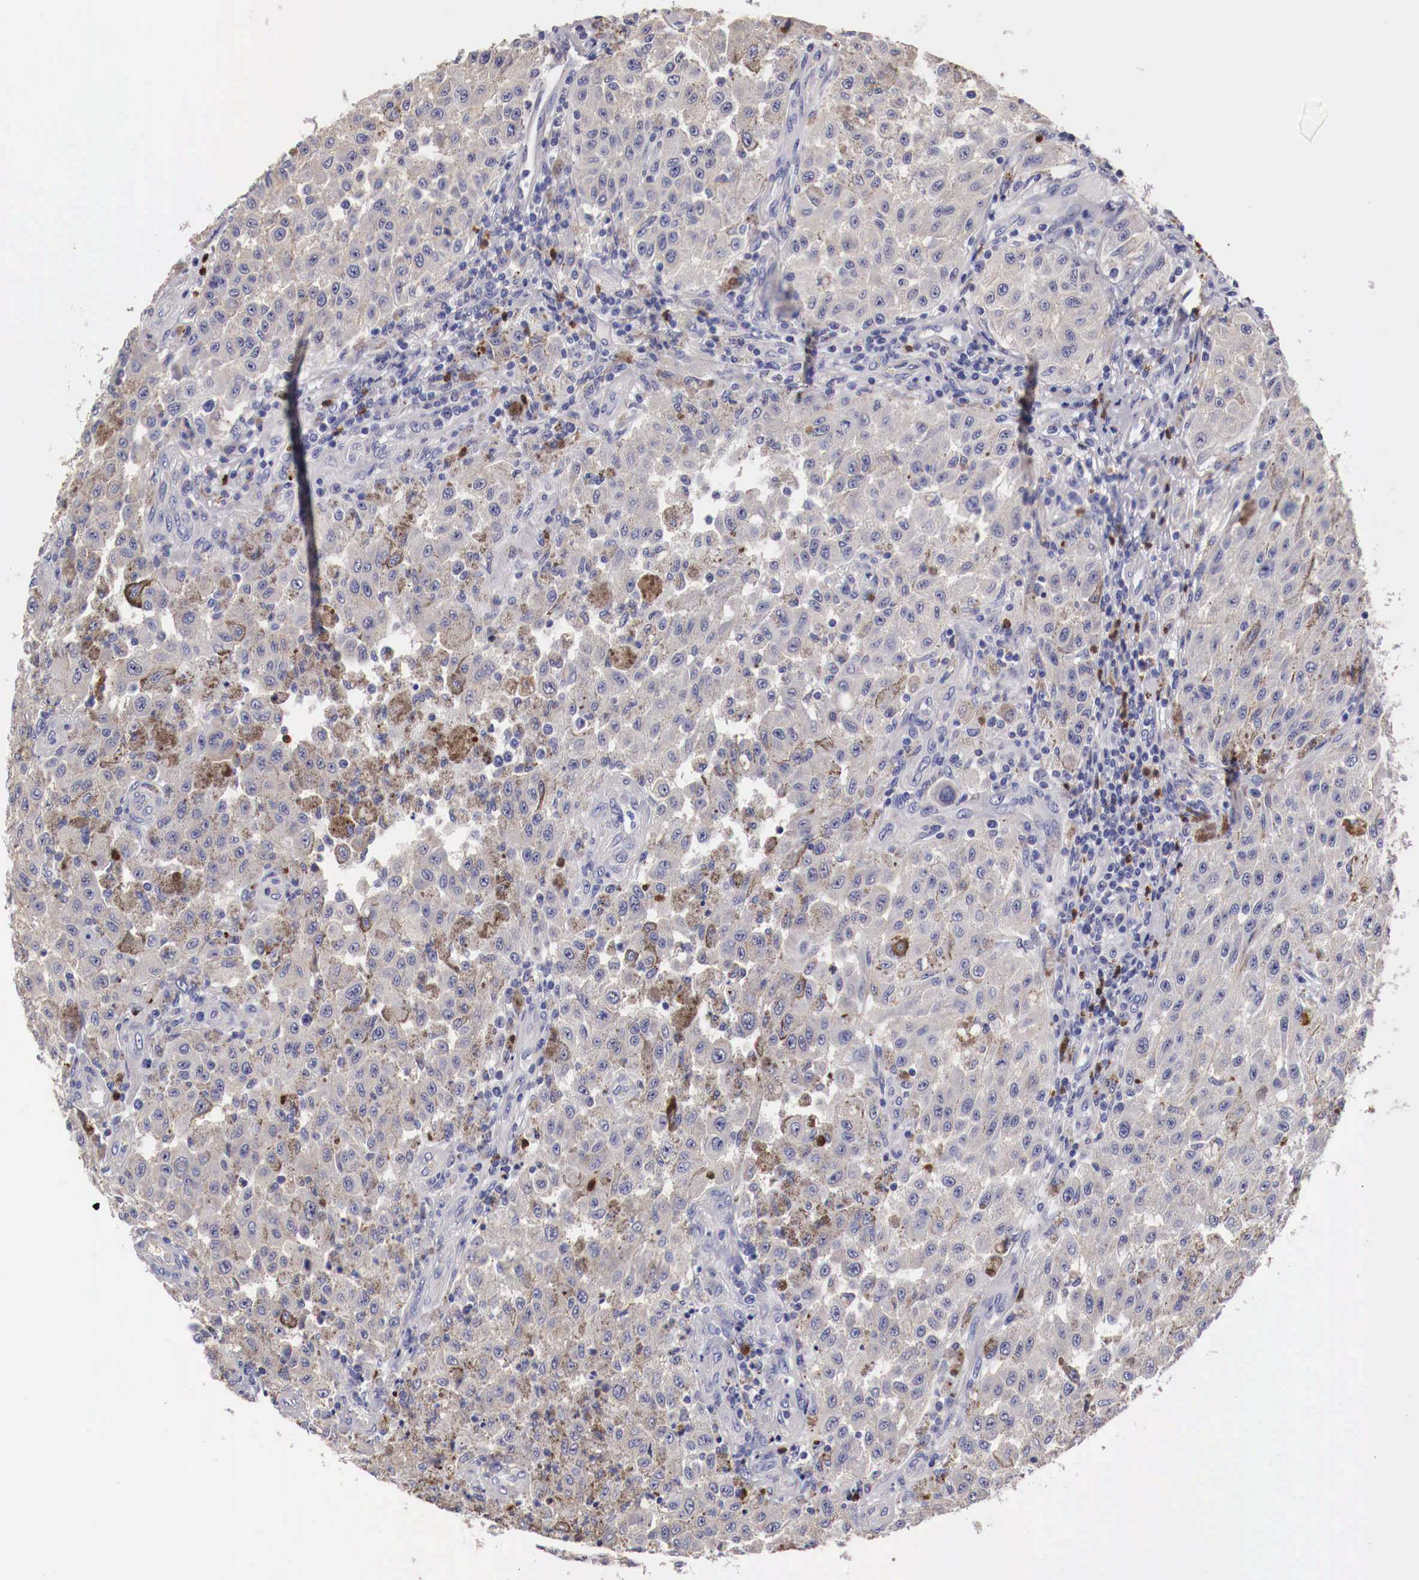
{"staining": {"intensity": "negative", "quantity": "none", "location": "none"}, "tissue": "melanoma", "cell_type": "Tumor cells", "image_type": "cancer", "snomed": [{"axis": "morphology", "description": "Malignant melanoma, NOS"}, {"axis": "topography", "description": "Skin"}], "caption": "Tumor cells are negative for brown protein staining in malignant melanoma.", "gene": "PITPNA", "patient": {"sex": "female", "age": 64}}